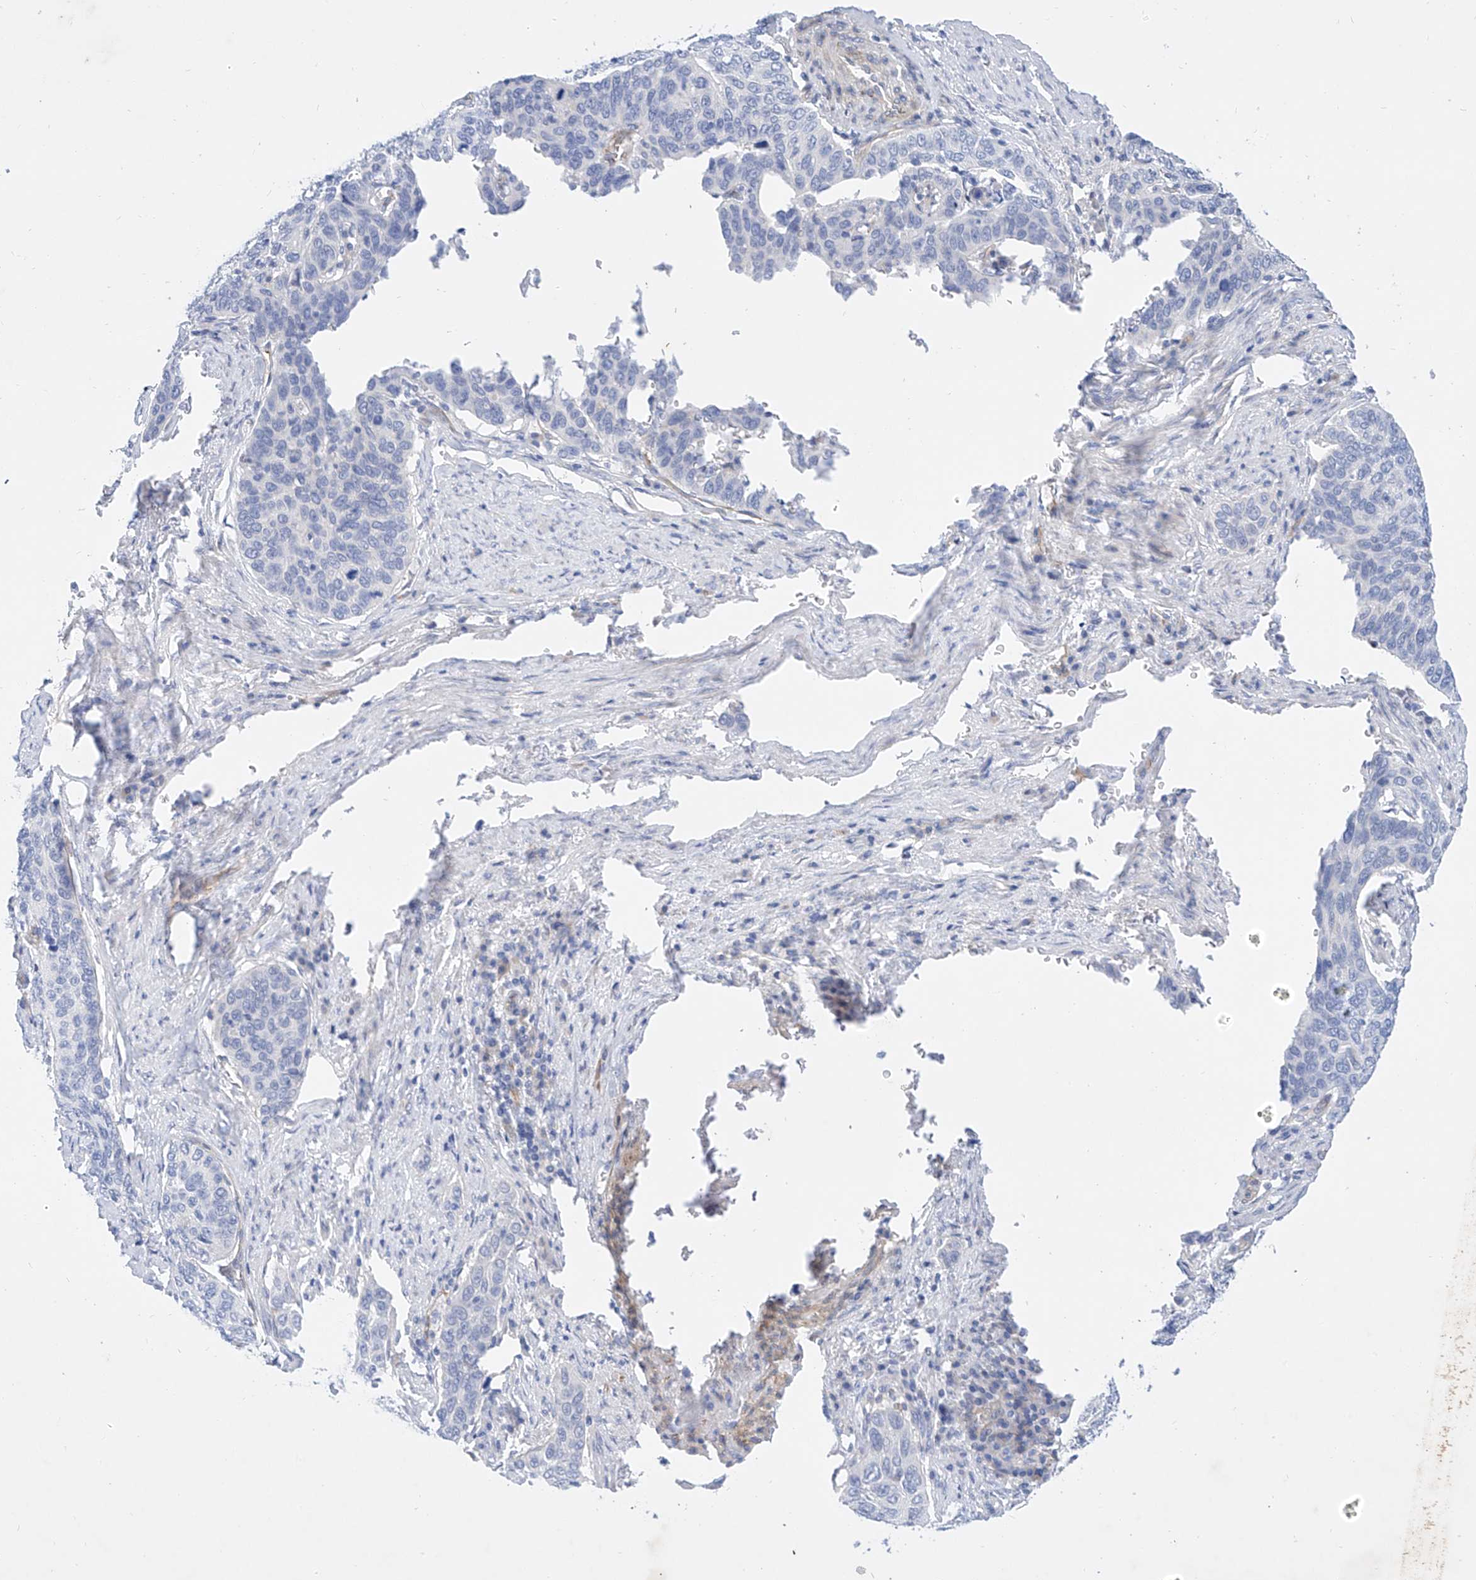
{"staining": {"intensity": "negative", "quantity": "none", "location": "none"}, "tissue": "cervical cancer", "cell_type": "Tumor cells", "image_type": "cancer", "snomed": [{"axis": "morphology", "description": "Squamous cell carcinoma, NOS"}, {"axis": "topography", "description": "Cervix"}], "caption": "IHC micrograph of neoplastic tissue: cervical cancer stained with DAB exhibits no significant protein staining in tumor cells.", "gene": "SBSPON", "patient": {"sex": "female", "age": 60}}